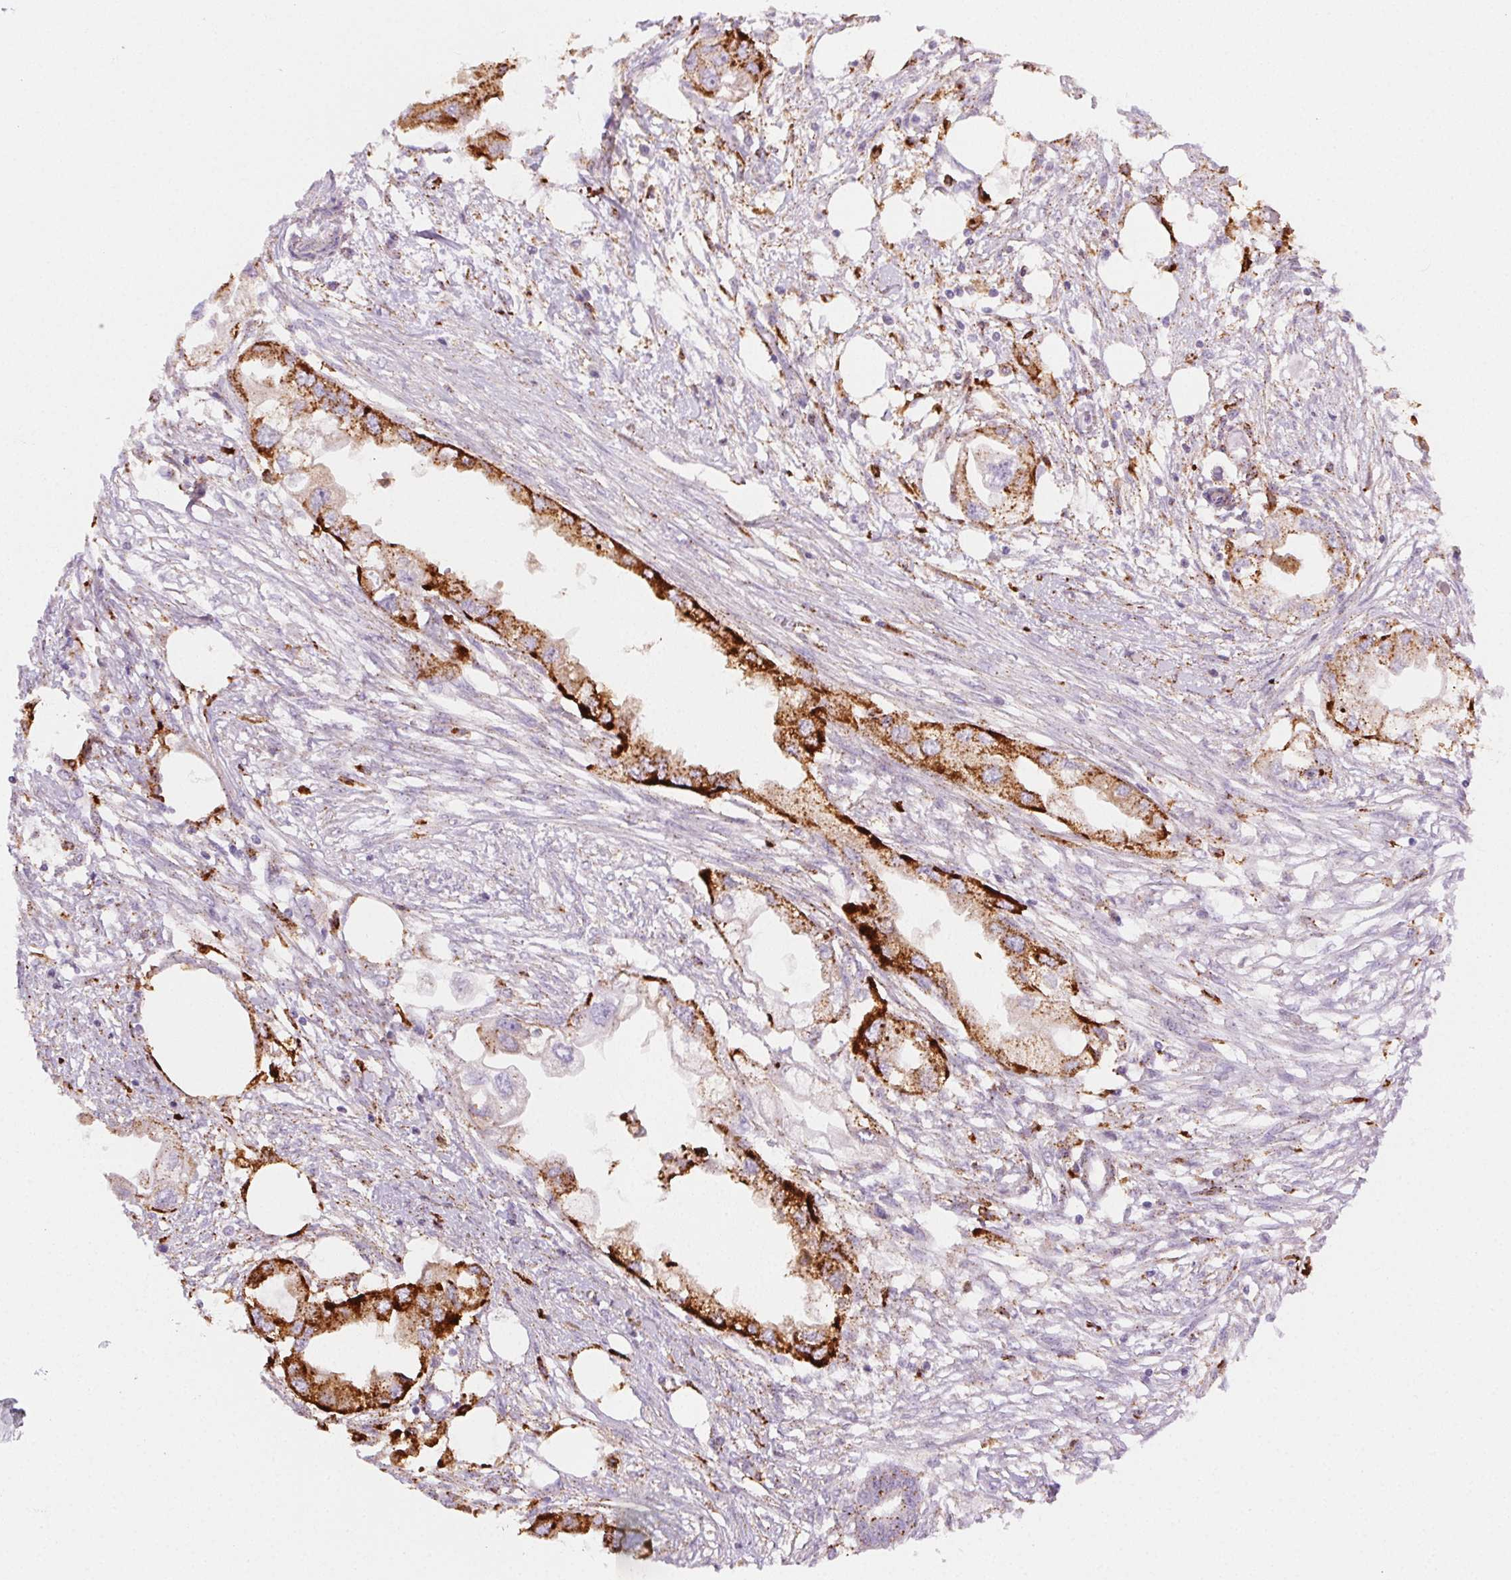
{"staining": {"intensity": "strong", "quantity": "25%-75%", "location": "cytoplasmic/membranous"}, "tissue": "endometrial cancer", "cell_type": "Tumor cells", "image_type": "cancer", "snomed": [{"axis": "morphology", "description": "Adenocarcinoma, NOS"}, {"axis": "morphology", "description": "Adenocarcinoma, metastatic, NOS"}, {"axis": "topography", "description": "Adipose tissue"}, {"axis": "topography", "description": "Endometrium"}], "caption": "Immunohistochemical staining of human endometrial cancer (adenocarcinoma) reveals high levels of strong cytoplasmic/membranous positivity in approximately 25%-75% of tumor cells. The staining is performed using DAB (3,3'-diaminobenzidine) brown chromogen to label protein expression. The nuclei are counter-stained blue using hematoxylin.", "gene": "SCPEP1", "patient": {"sex": "female", "age": 67}}